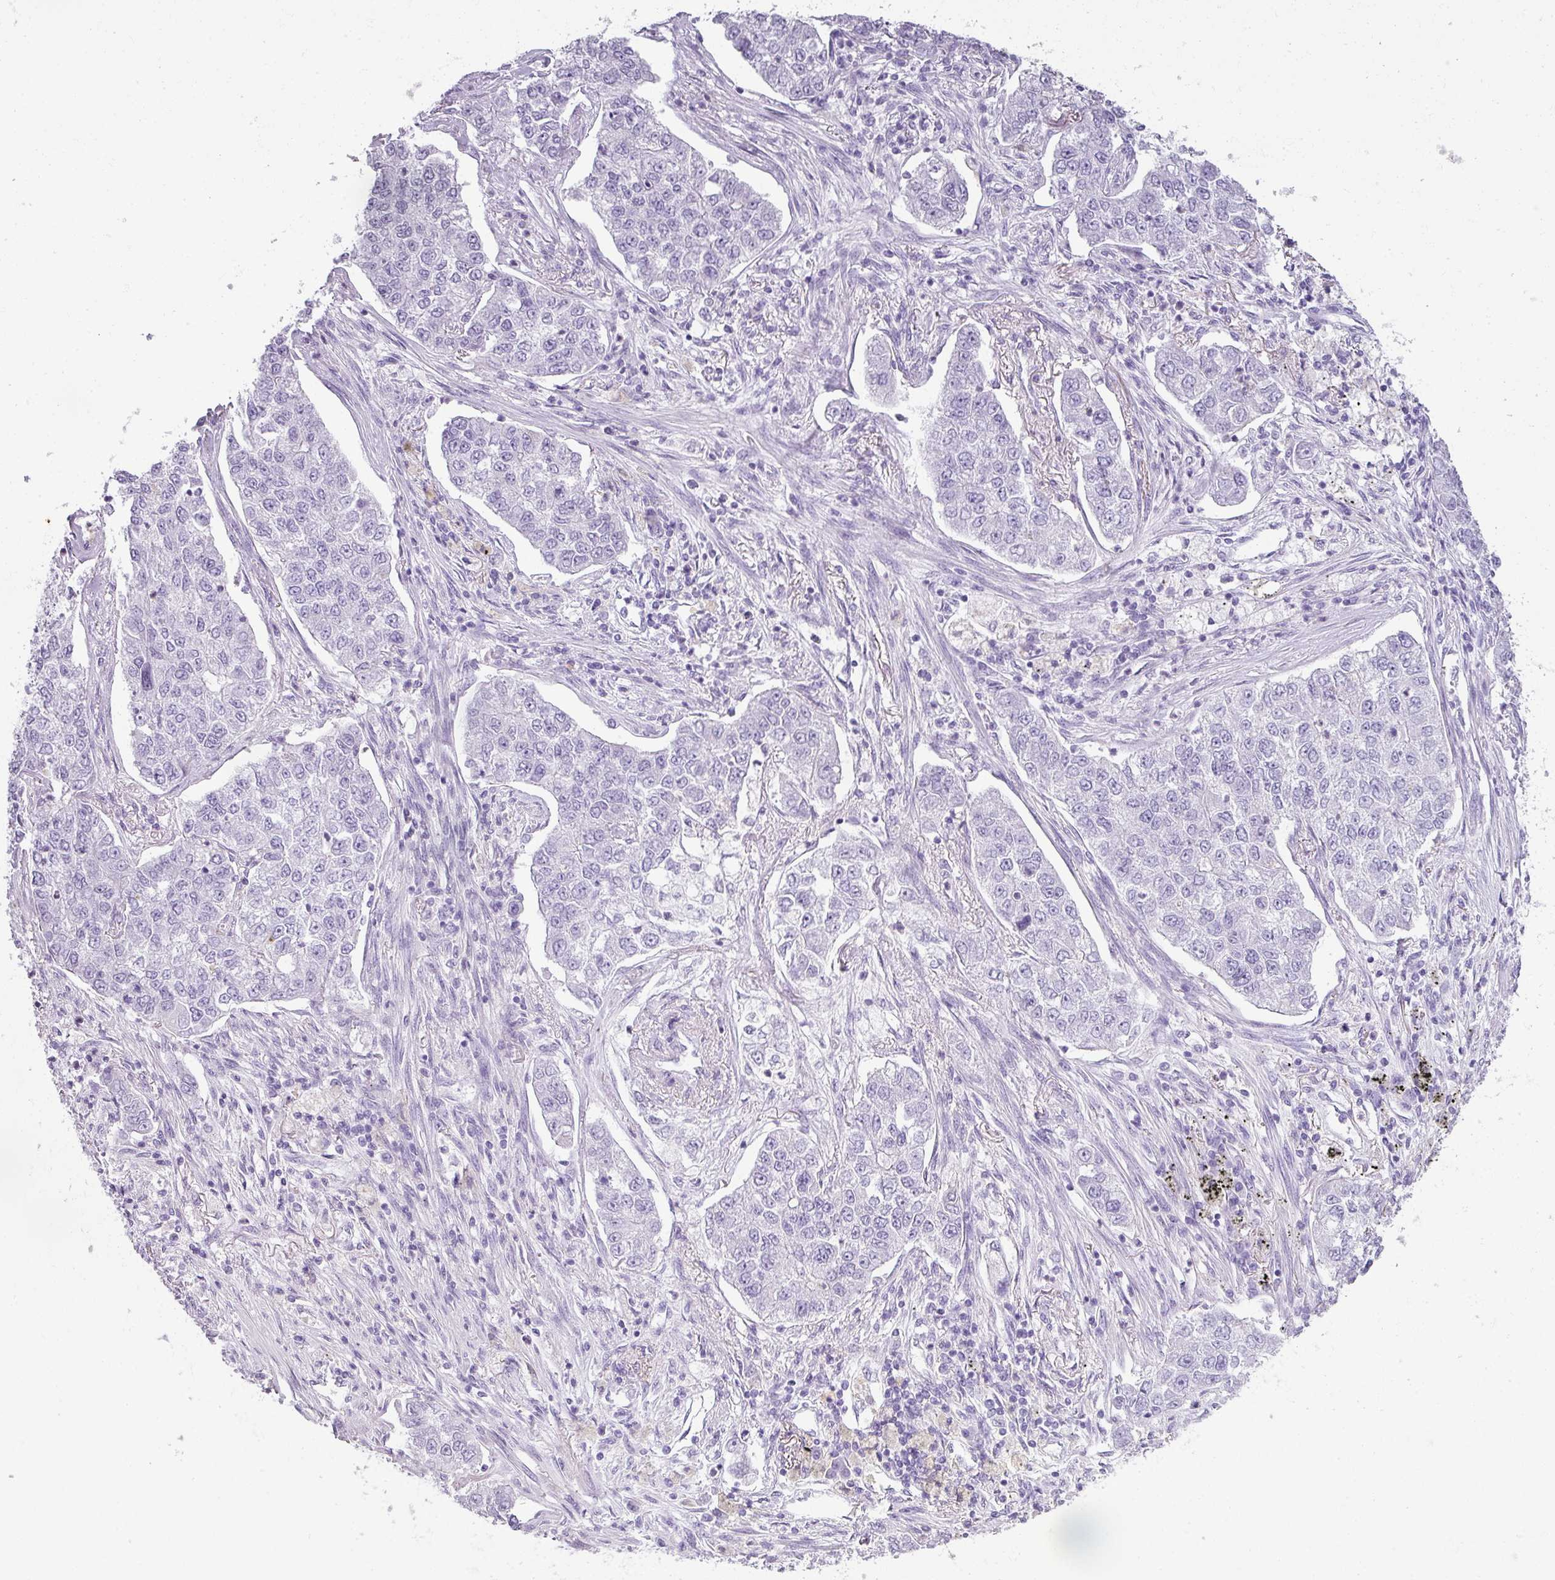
{"staining": {"intensity": "negative", "quantity": "none", "location": "none"}, "tissue": "lung cancer", "cell_type": "Tumor cells", "image_type": "cancer", "snomed": [{"axis": "morphology", "description": "Adenocarcinoma, NOS"}, {"axis": "topography", "description": "Lung"}], "caption": "This is an immunohistochemistry (IHC) photomicrograph of human lung adenocarcinoma. There is no expression in tumor cells.", "gene": "RBMY1F", "patient": {"sex": "male", "age": 49}}